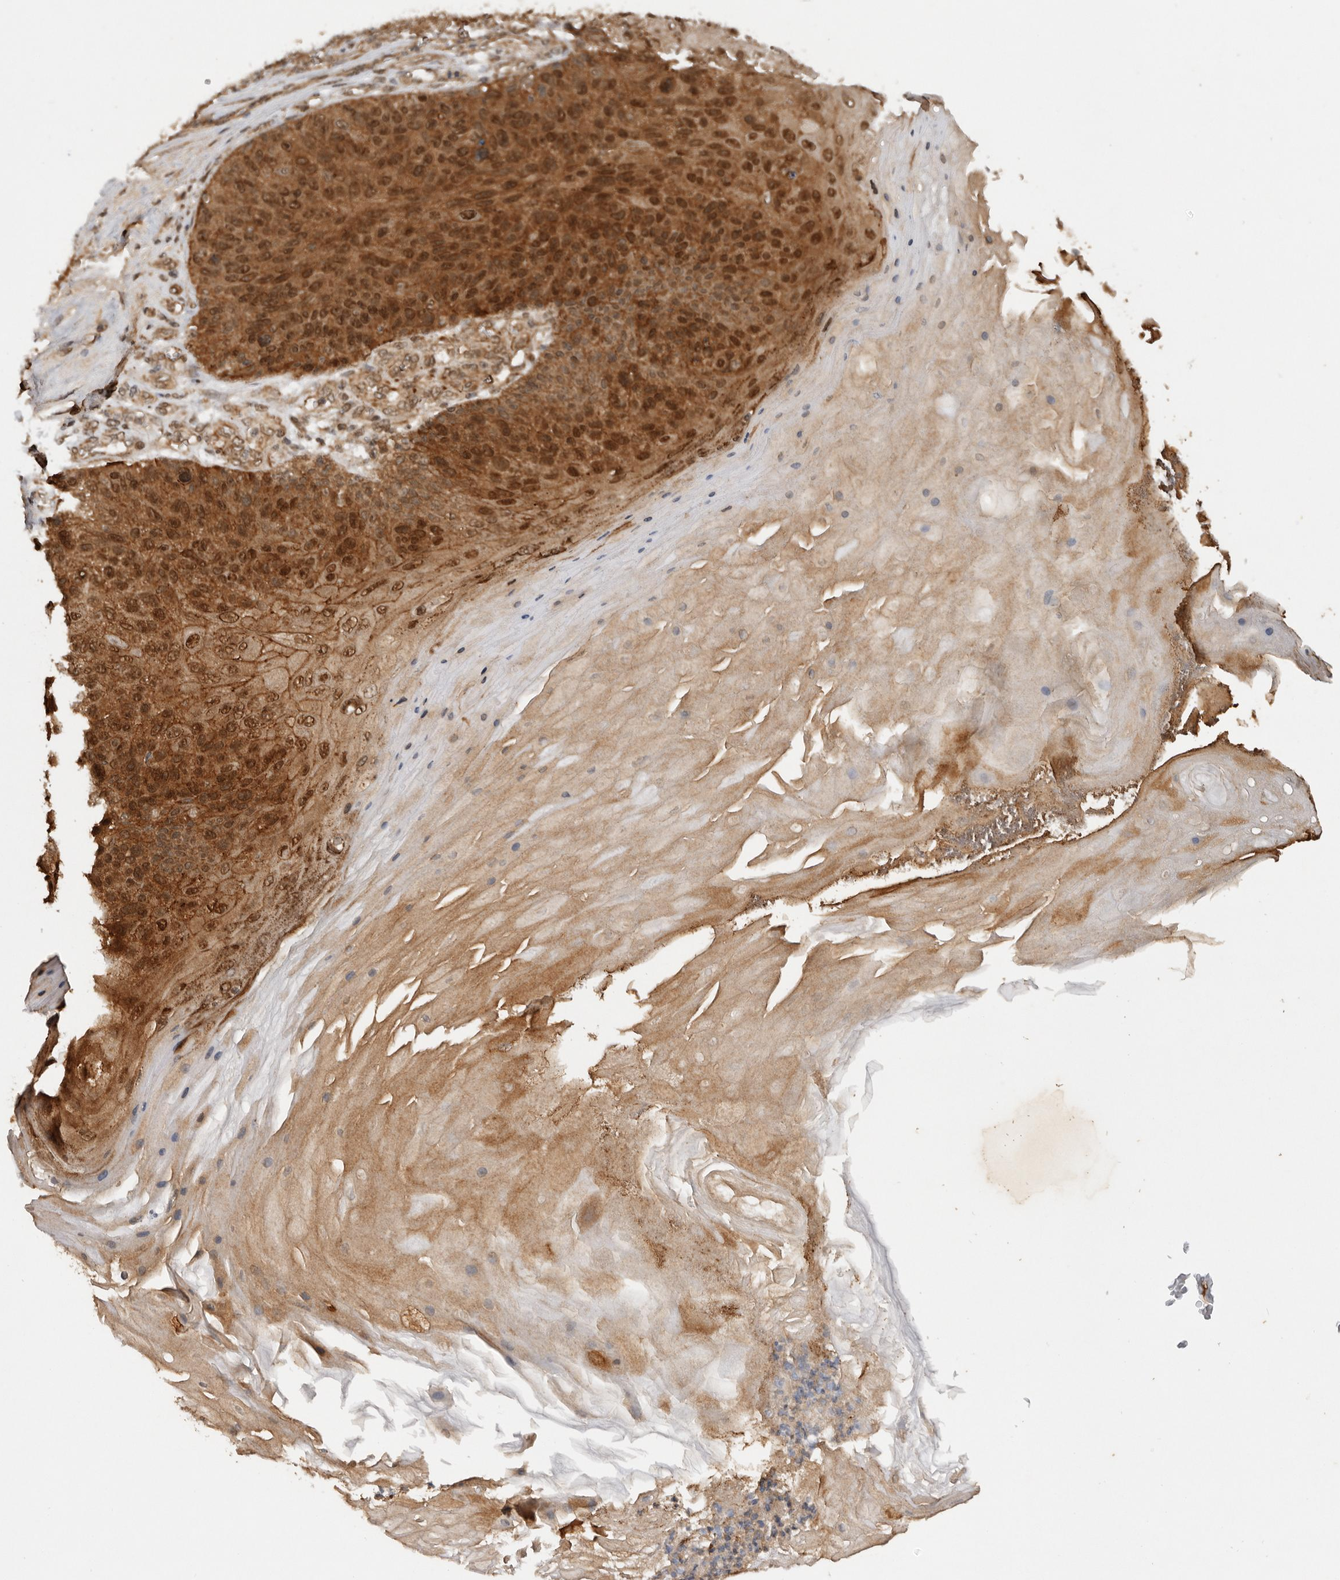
{"staining": {"intensity": "strong", "quantity": ">75%", "location": "cytoplasmic/membranous,nuclear"}, "tissue": "skin cancer", "cell_type": "Tumor cells", "image_type": "cancer", "snomed": [{"axis": "morphology", "description": "Squamous cell carcinoma, NOS"}, {"axis": "topography", "description": "Skin"}], "caption": "The photomicrograph demonstrates immunohistochemical staining of squamous cell carcinoma (skin). There is strong cytoplasmic/membranous and nuclear staining is appreciated in approximately >75% of tumor cells.", "gene": "TARS2", "patient": {"sex": "female", "age": 88}}